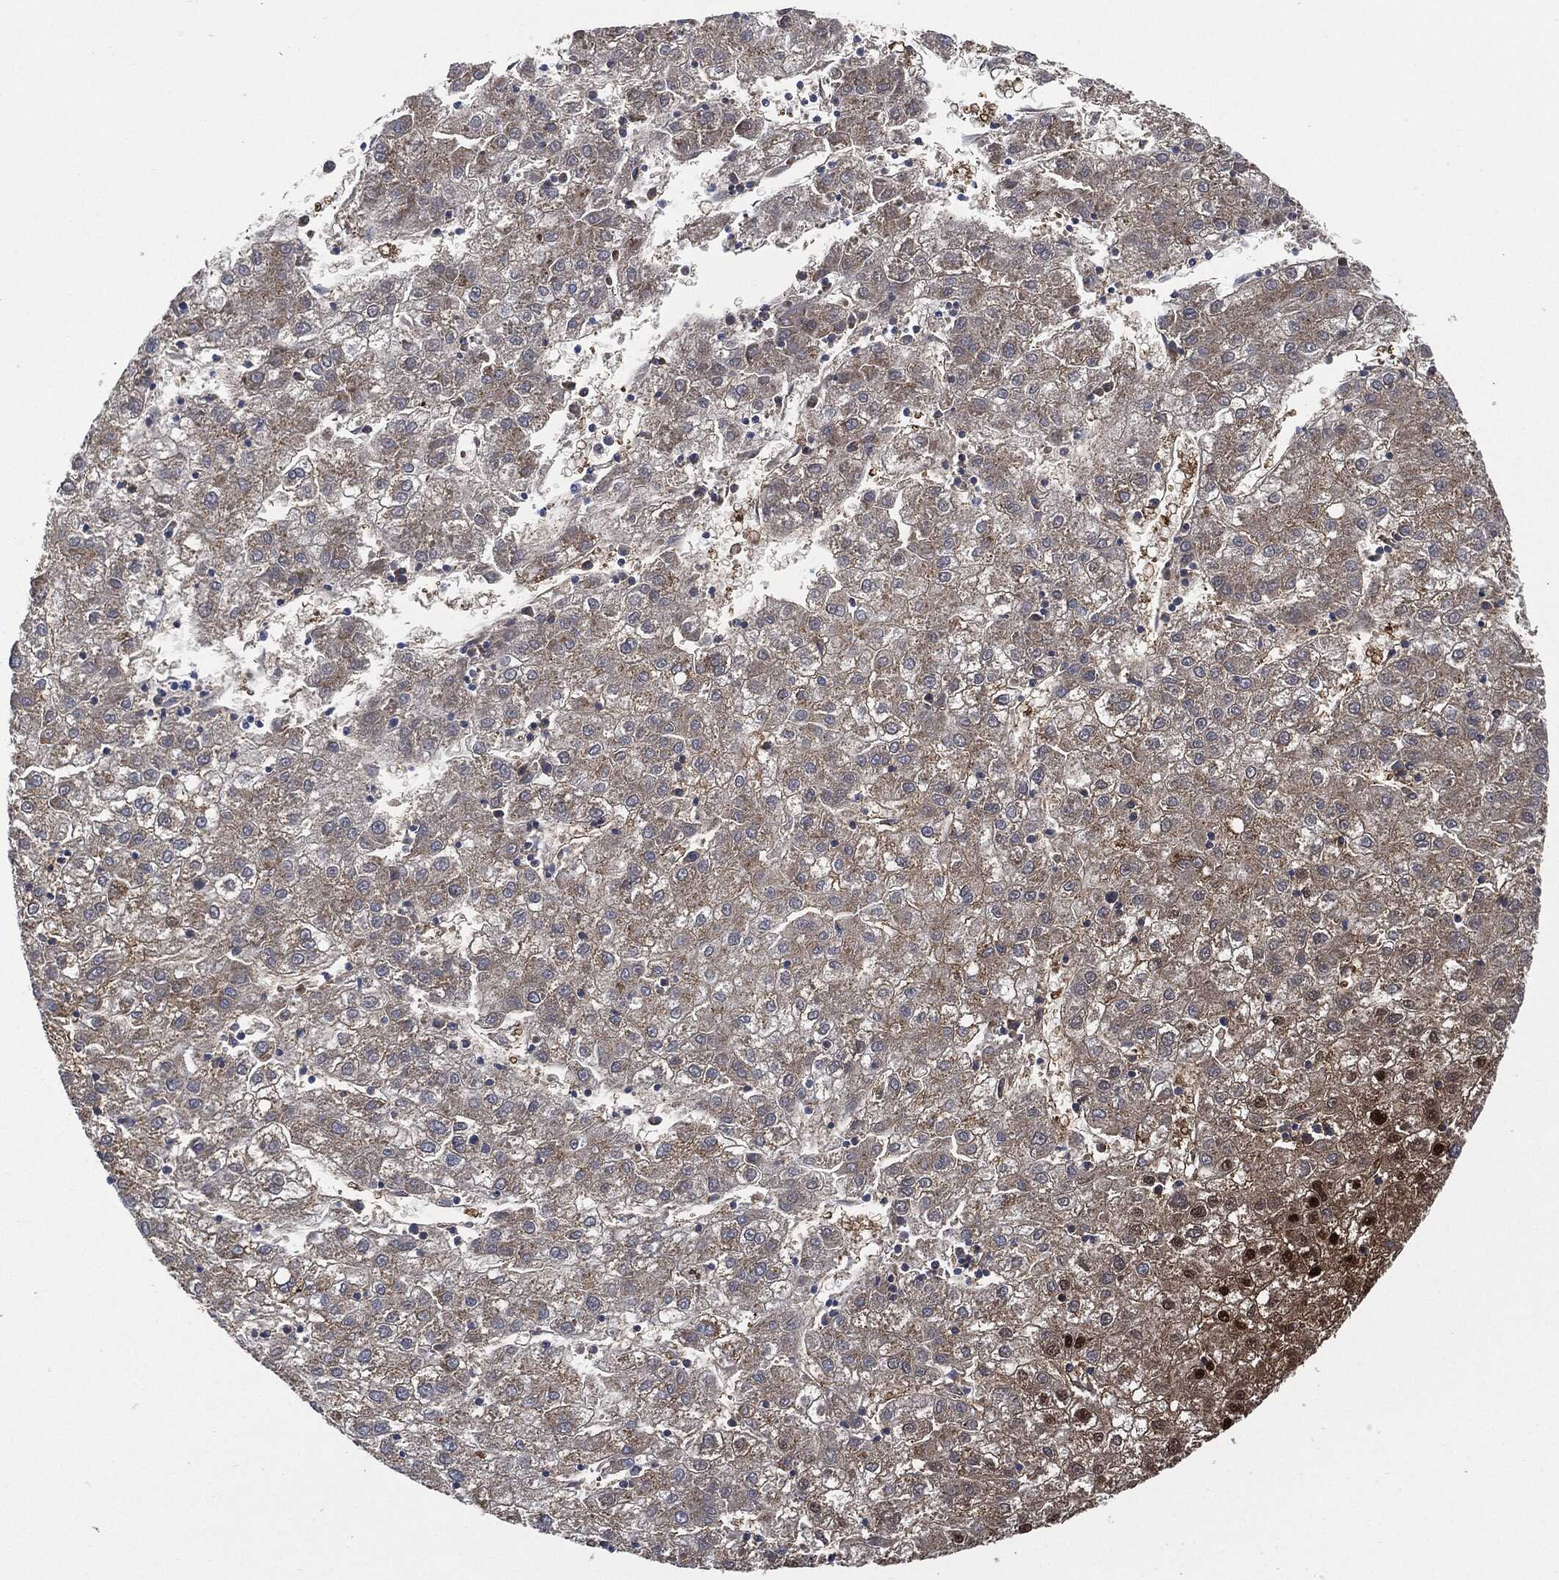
{"staining": {"intensity": "strong", "quantity": "<25%", "location": "cytoplasmic/membranous,nuclear"}, "tissue": "liver cancer", "cell_type": "Tumor cells", "image_type": "cancer", "snomed": [{"axis": "morphology", "description": "Carcinoma, Hepatocellular, NOS"}, {"axis": "topography", "description": "Liver"}], "caption": "Brown immunohistochemical staining in human hepatocellular carcinoma (liver) exhibits strong cytoplasmic/membranous and nuclear positivity in about <25% of tumor cells.", "gene": "DCTN1", "patient": {"sex": "male", "age": 72}}